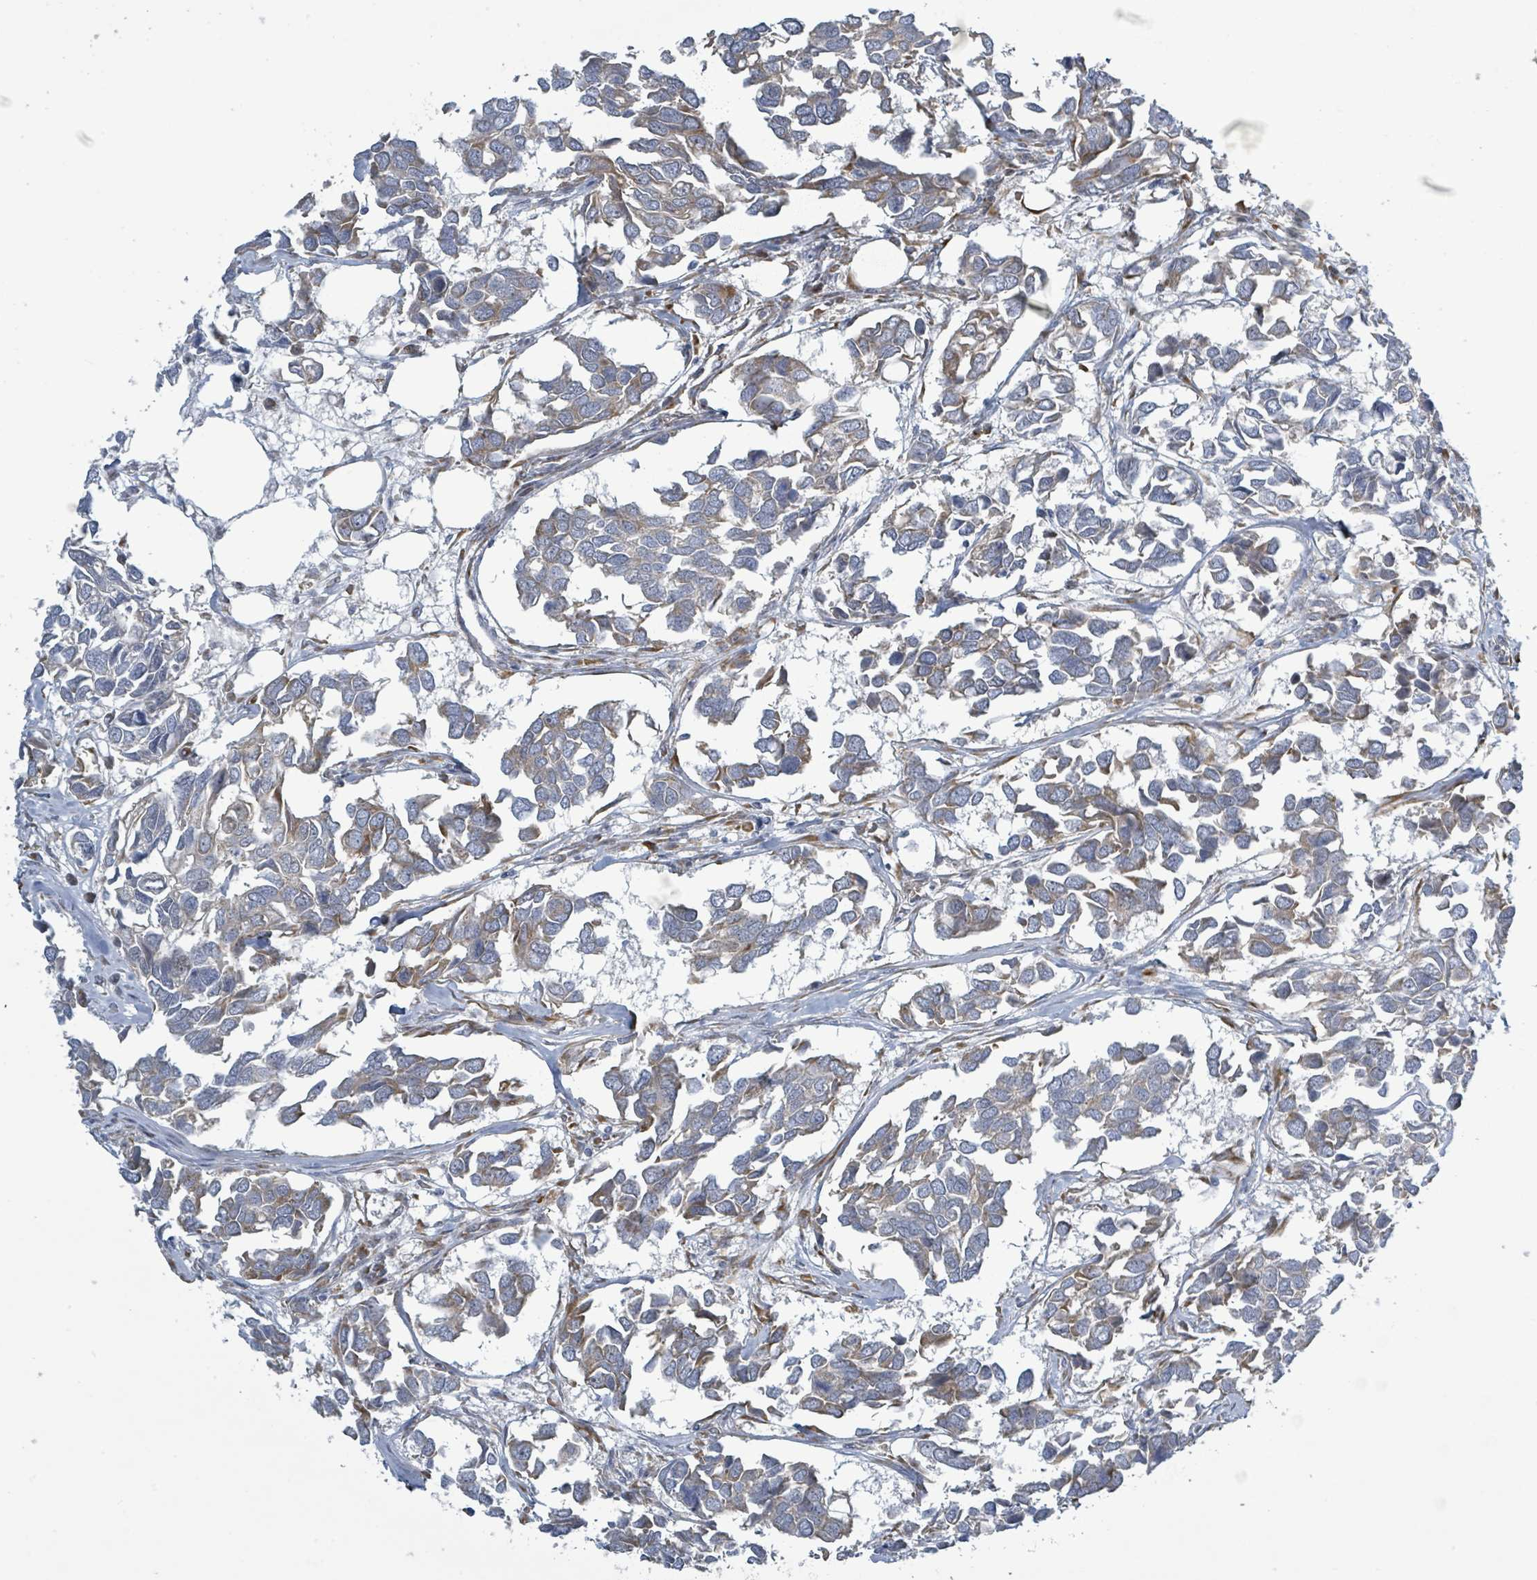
{"staining": {"intensity": "moderate", "quantity": "25%-75%", "location": "cytoplasmic/membranous"}, "tissue": "breast cancer", "cell_type": "Tumor cells", "image_type": "cancer", "snomed": [{"axis": "morphology", "description": "Duct carcinoma"}, {"axis": "topography", "description": "Breast"}], "caption": "IHC photomicrograph of neoplastic tissue: breast cancer stained using IHC exhibits medium levels of moderate protein expression localized specifically in the cytoplasmic/membranous of tumor cells, appearing as a cytoplasmic/membranous brown color.", "gene": "RPL32", "patient": {"sex": "female", "age": 83}}